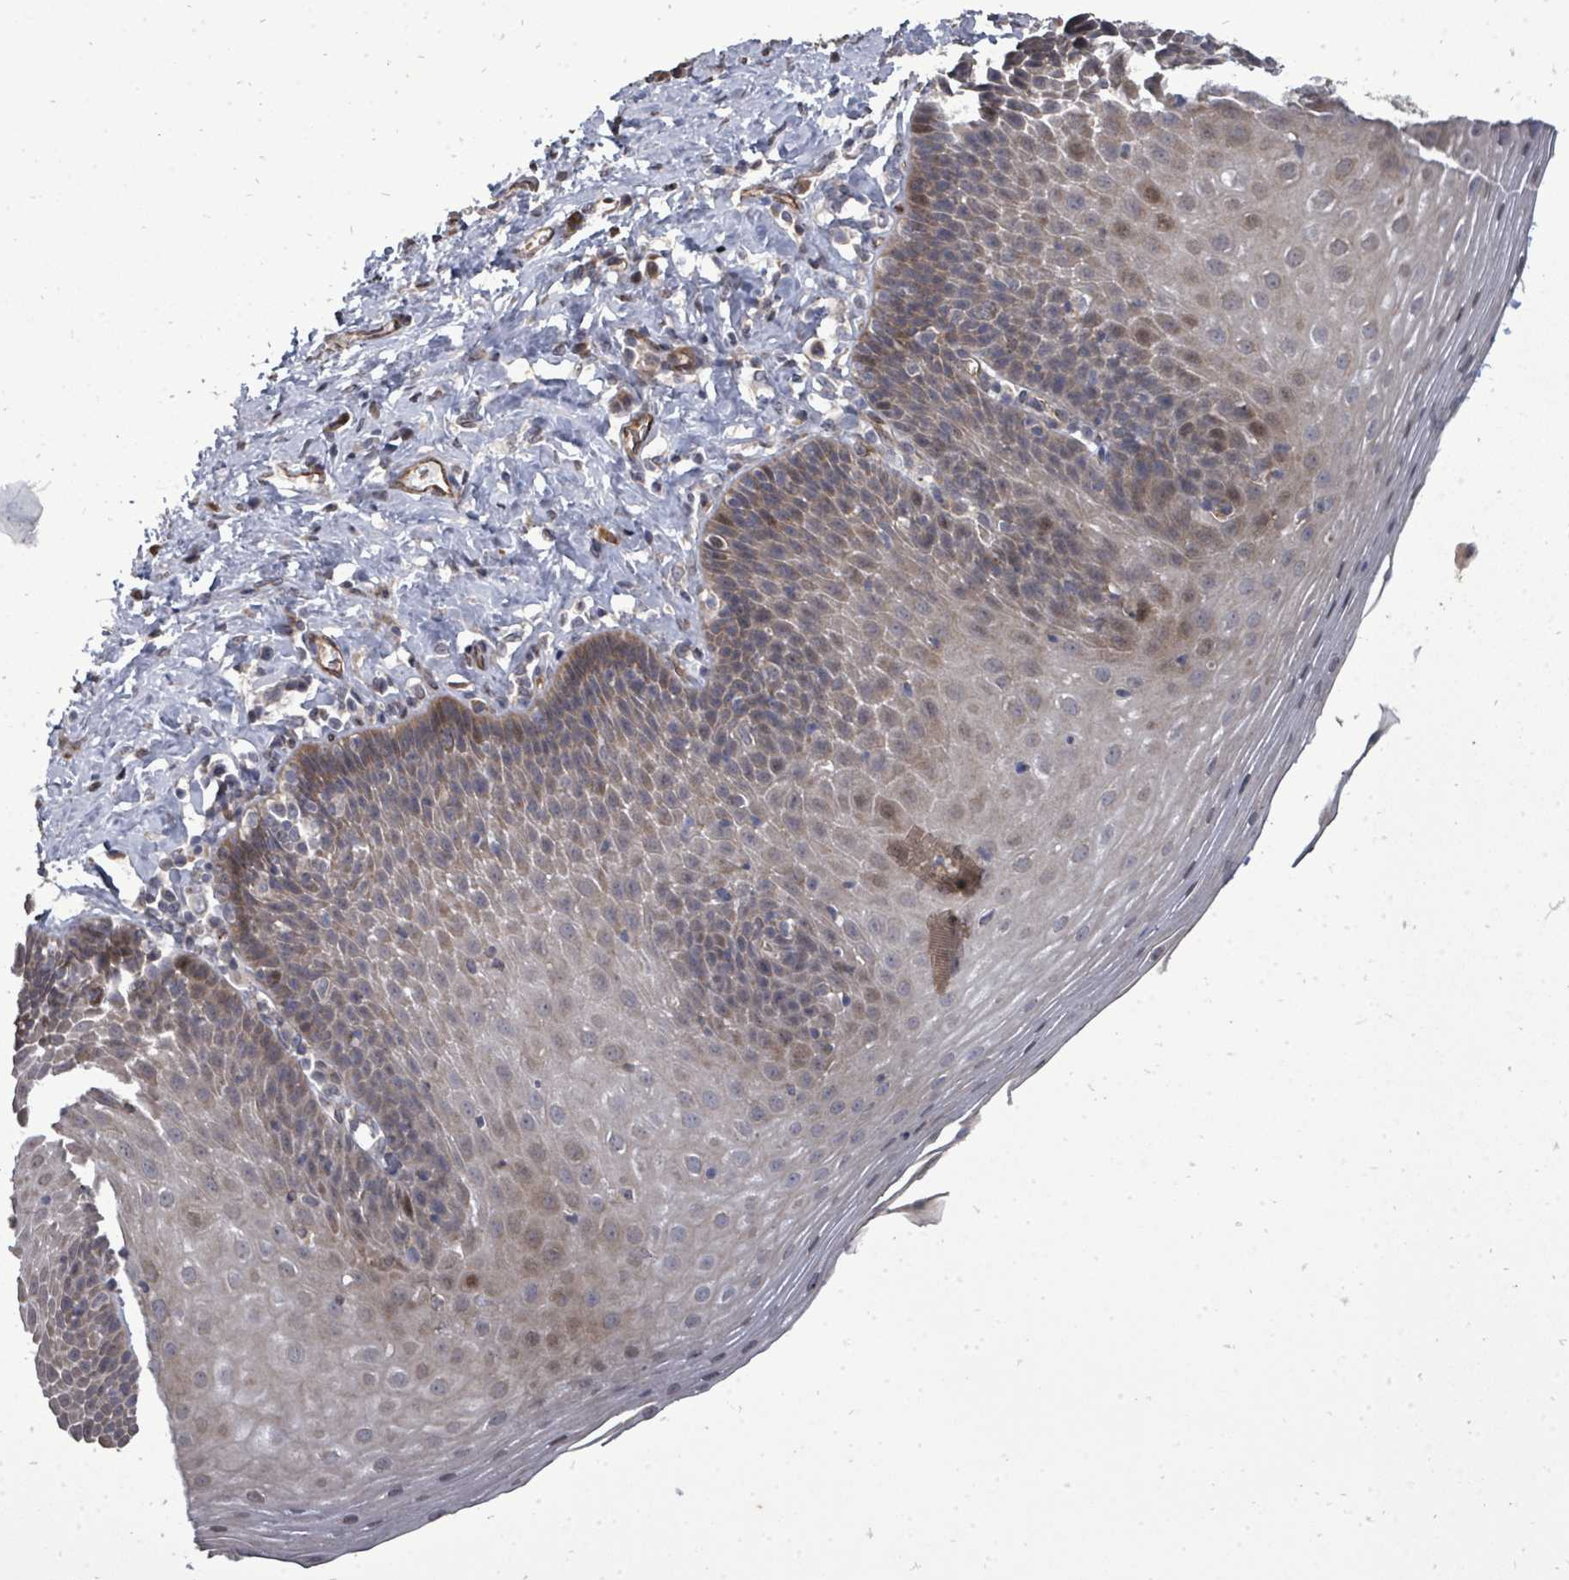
{"staining": {"intensity": "moderate", "quantity": "25%-75%", "location": "cytoplasmic/membranous"}, "tissue": "esophagus", "cell_type": "Squamous epithelial cells", "image_type": "normal", "snomed": [{"axis": "morphology", "description": "Normal tissue, NOS"}, {"axis": "topography", "description": "Esophagus"}], "caption": "Squamous epithelial cells exhibit moderate cytoplasmic/membranous staining in about 25%-75% of cells in unremarkable esophagus.", "gene": "RALGAPB", "patient": {"sex": "female", "age": 61}}